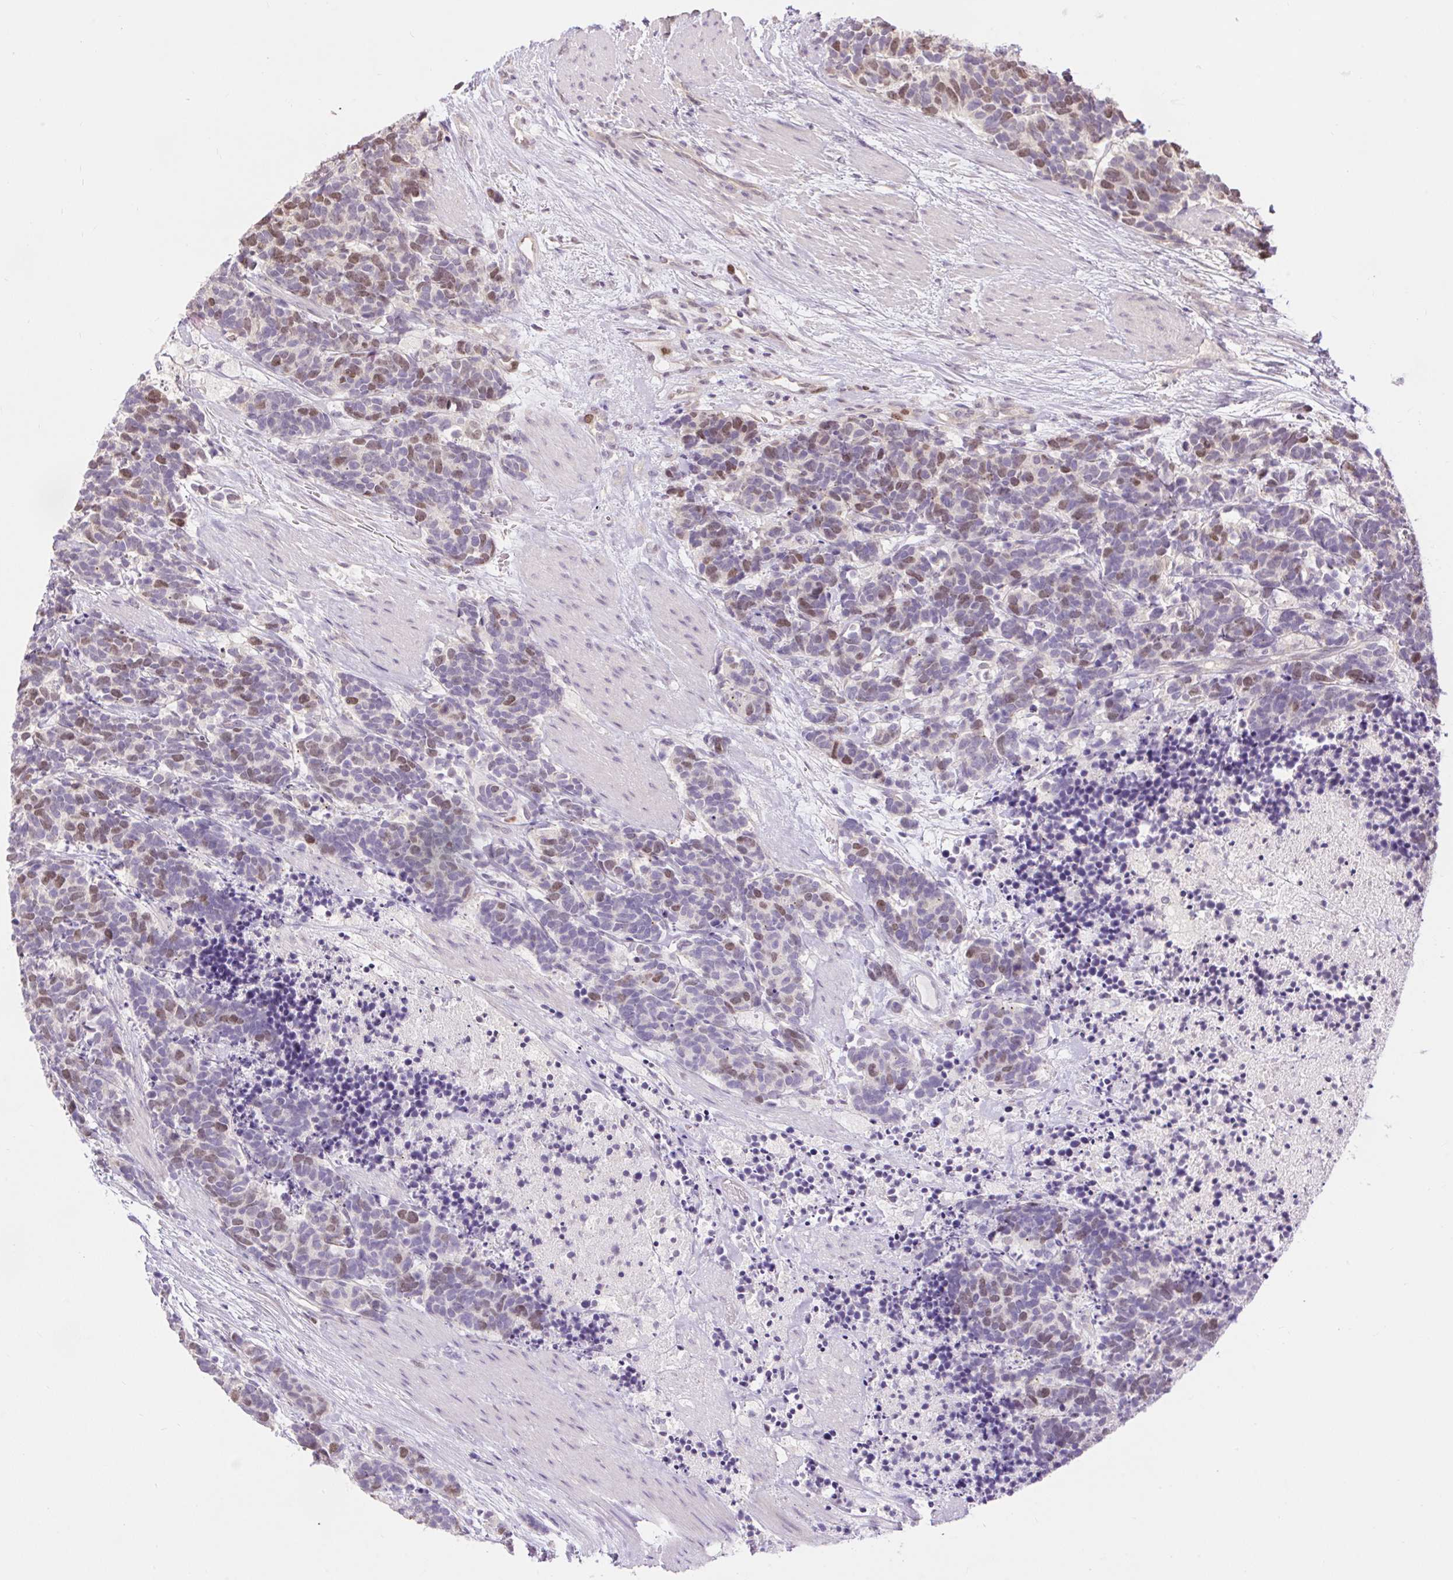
{"staining": {"intensity": "moderate", "quantity": "25%-75%", "location": "nuclear"}, "tissue": "carcinoid", "cell_type": "Tumor cells", "image_type": "cancer", "snomed": [{"axis": "morphology", "description": "Carcinoma, NOS"}, {"axis": "morphology", "description": "Carcinoid, malignant, NOS"}, {"axis": "topography", "description": "Prostate"}], "caption": "Immunohistochemistry staining of carcinoma, which reveals medium levels of moderate nuclear positivity in about 25%-75% of tumor cells indicating moderate nuclear protein expression. The staining was performed using DAB (3,3'-diaminobenzidine) (brown) for protein detection and nuclei were counterstained in hematoxylin (blue).", "gene": "RACGAP1", "patient": {"sex": "male", "age": 57}}